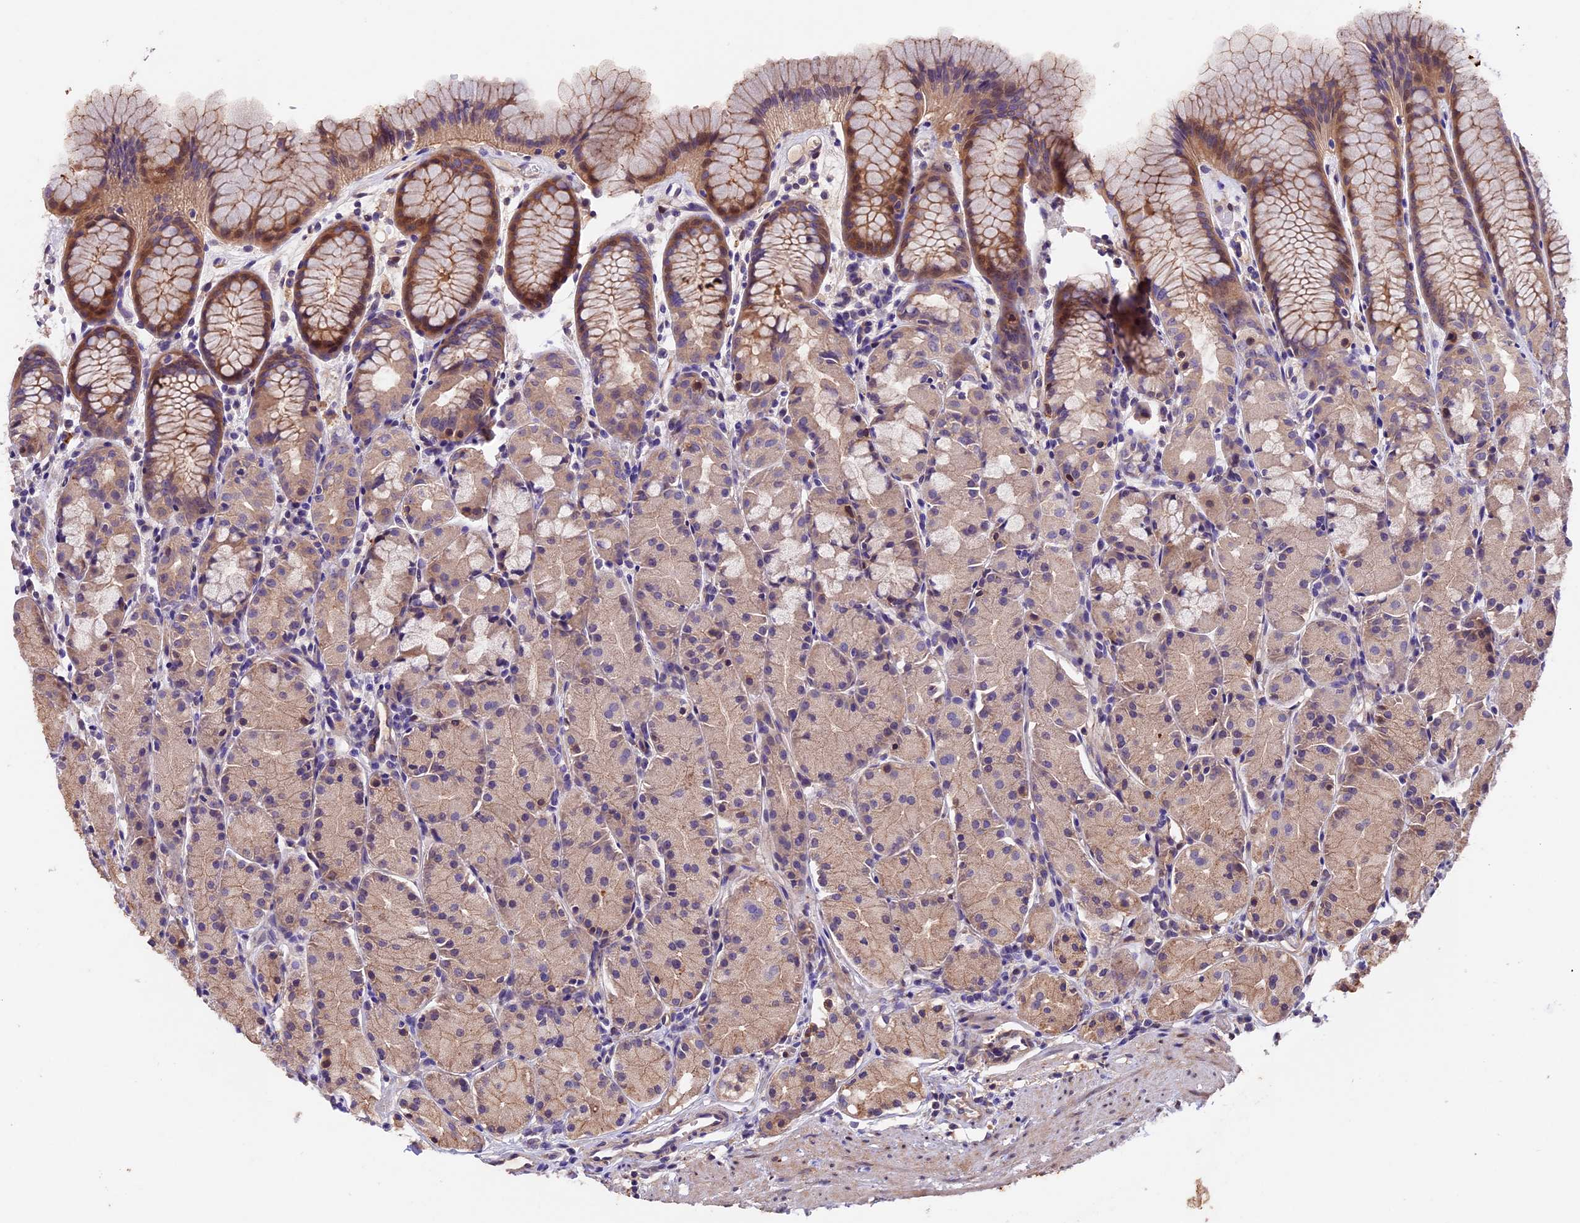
{"staining": {"intensity": "moderate", "quantity": "<25%", "location": "cytoplasmic/membranous"}, "tissue": "stomach", "cell_type": "Glandular cells", "image_type": "normal", "snomed": [{"axis": "morphology", "description": "Normal tissue, NOS"}, {"axis": "topography", "description": "Stomach, upper"}], "caption": "There is low levels of moderate cytoplasmic/membranous positivity in glandular cells of unremarkable stomach, as demonstrated by immunohistochemical staining (brown color).", "gene": "NCK2", "patient": {"sex": "male", "age": 47}}